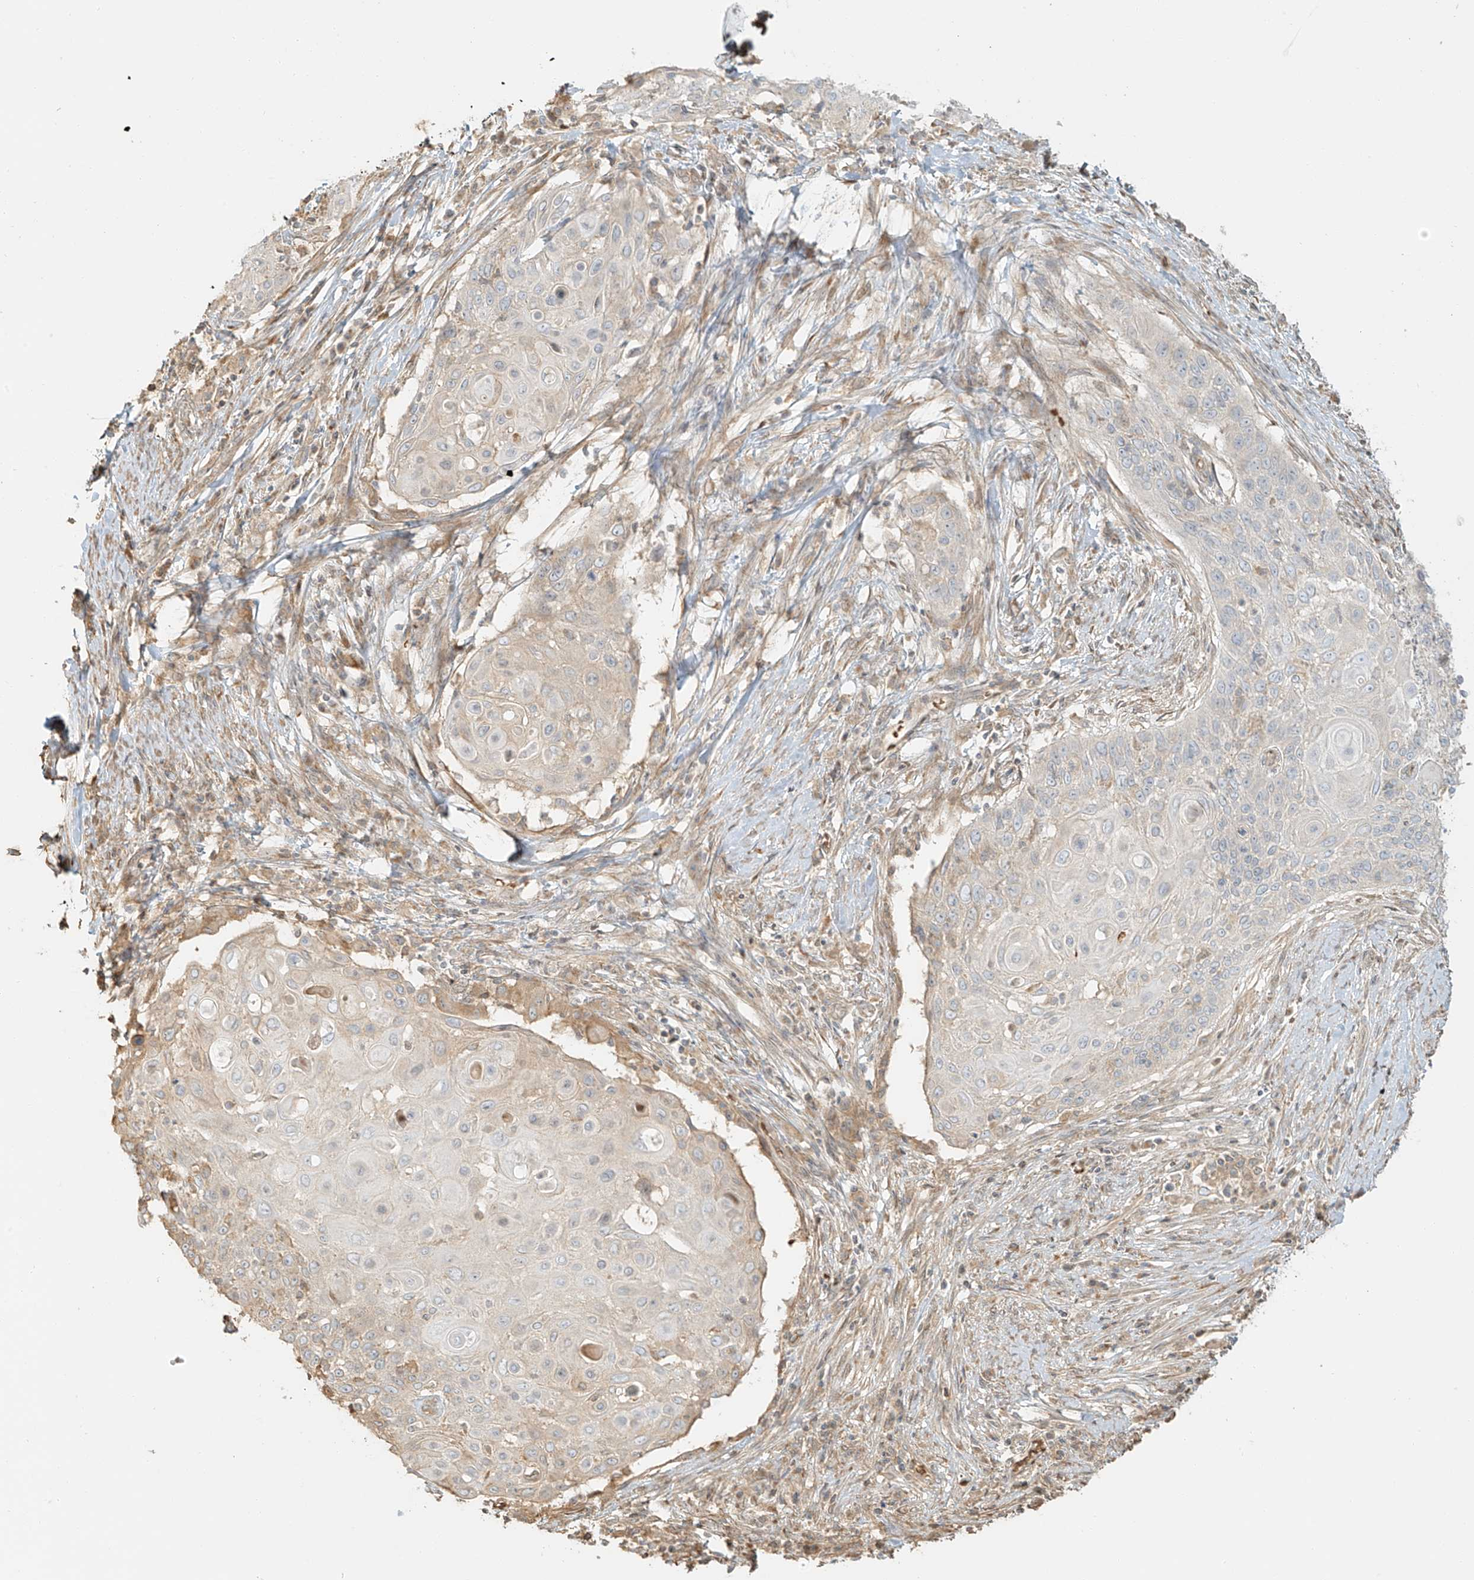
{"staining": {"intensity": "weak", "quantity": "<25%", "location": "cytoplasmic/membranous"}, "tissue": "cervical cancer", "cell_type": "Tumor cells", "image_type": "cancer", "snomed": [{"axis": "morphology", "description": "Squamous cell carcinoma, NOS"}, {"axis": "topography", "description": "Cervix"}], "caption": "The photomicrograph exhibits no staining of tumor cells in cervical cancer (squamous cell carcinoma).", "gene": "UPK1B", "patient": {"sex": "female", "age": 39}}